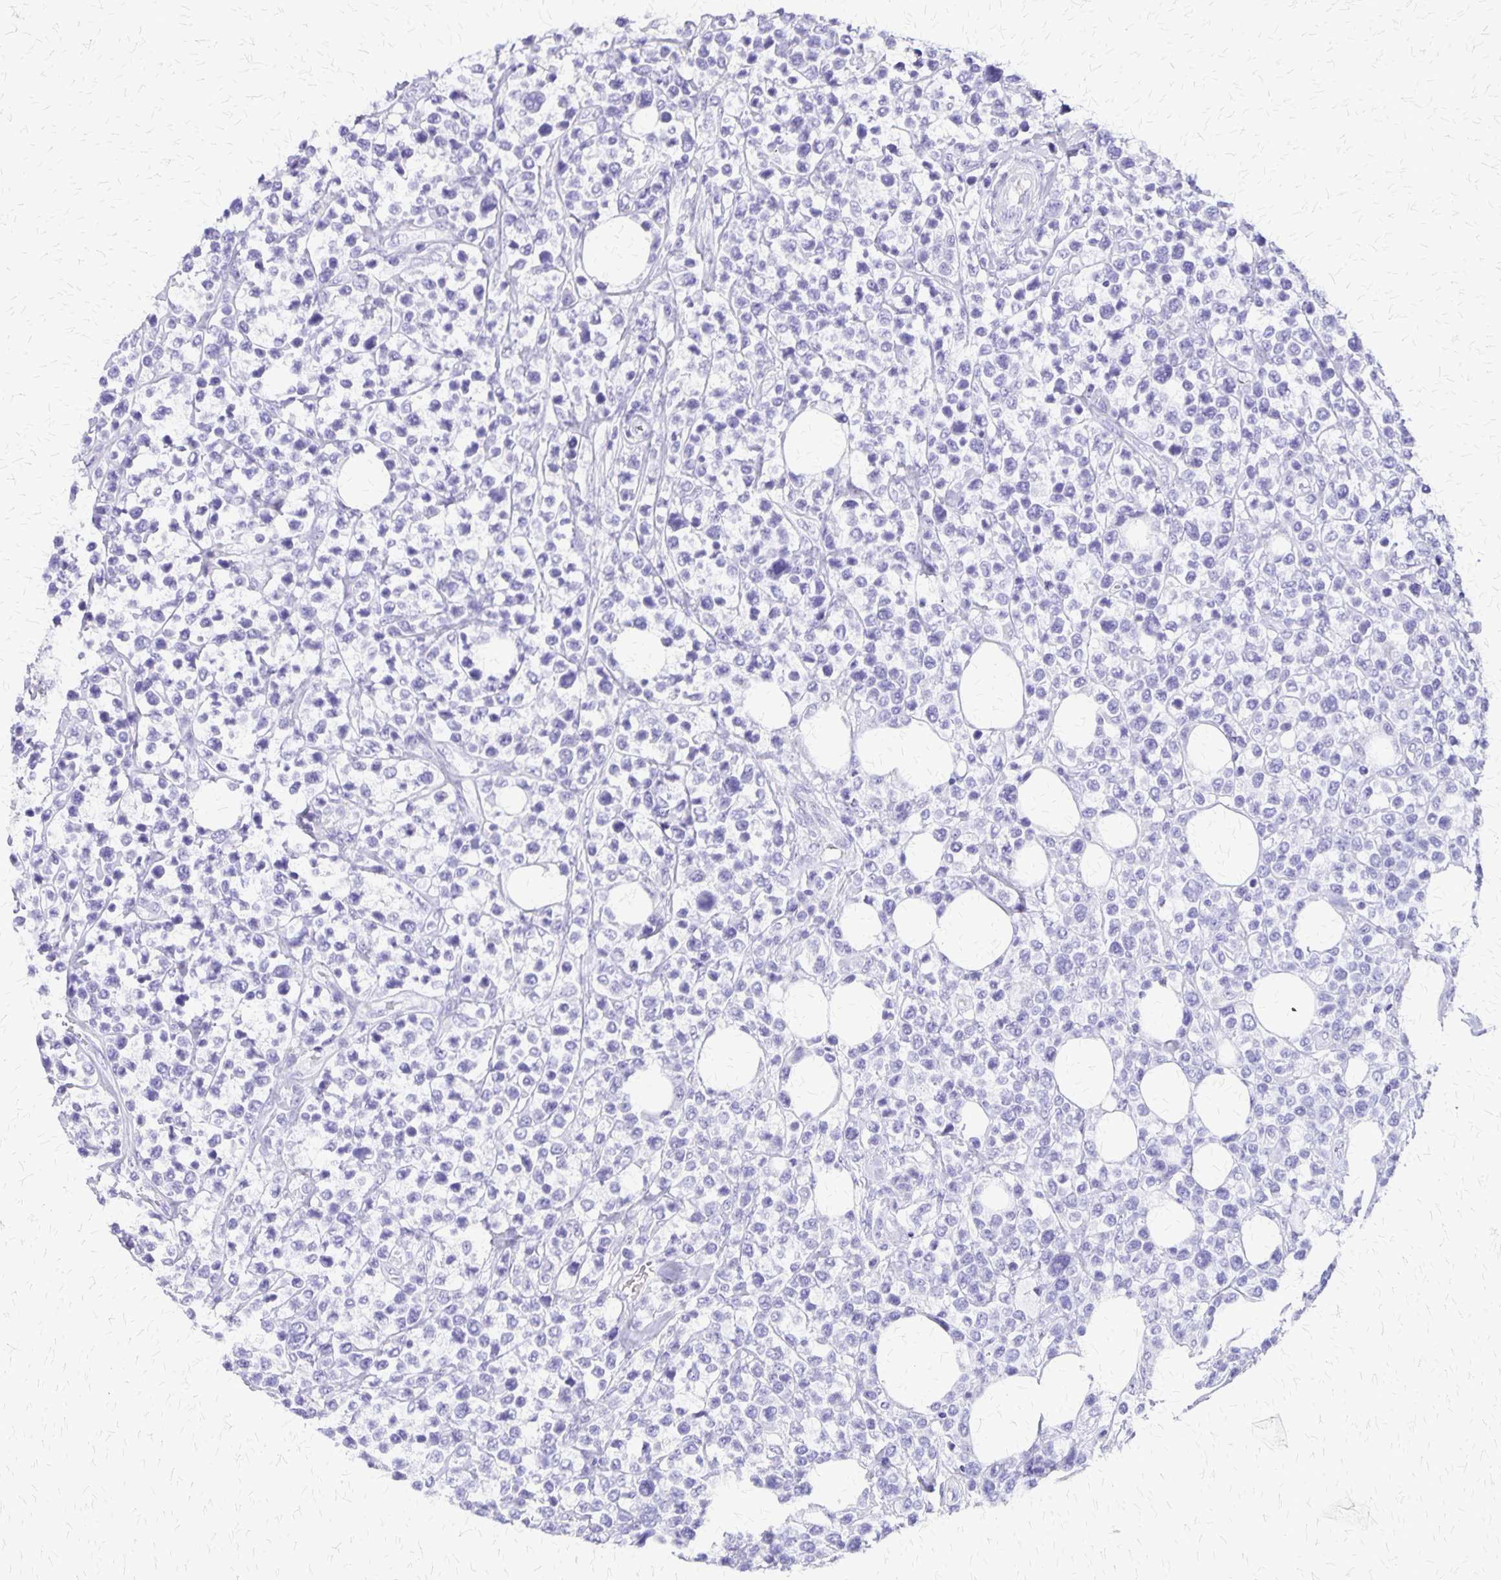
{"staining": {"intensity": "negative", "quantity": "none", "location": "none"}, "tissue": "lymphoma", "cell_type": "Tumor cells", "image_type": "cancer", "snomed": [{"axis": "morphology", "description": "Malignant lymphoma, non-Hodgkin's type, High grade"}, {"axis": "topography", "description": "Soft tissue"}], "caption": "This is a image of immunohistochemistry staining of malignant lymphoma, non-Hodgkin's type (high-grade), which shows no positivity in tumor cells. (Brightfield microscopy of DAB (3,3'-diaminobenzidine) IHC at high magnification).", "gene": "SLC13A2", "patient": {"sex": "female", "age": 56}}